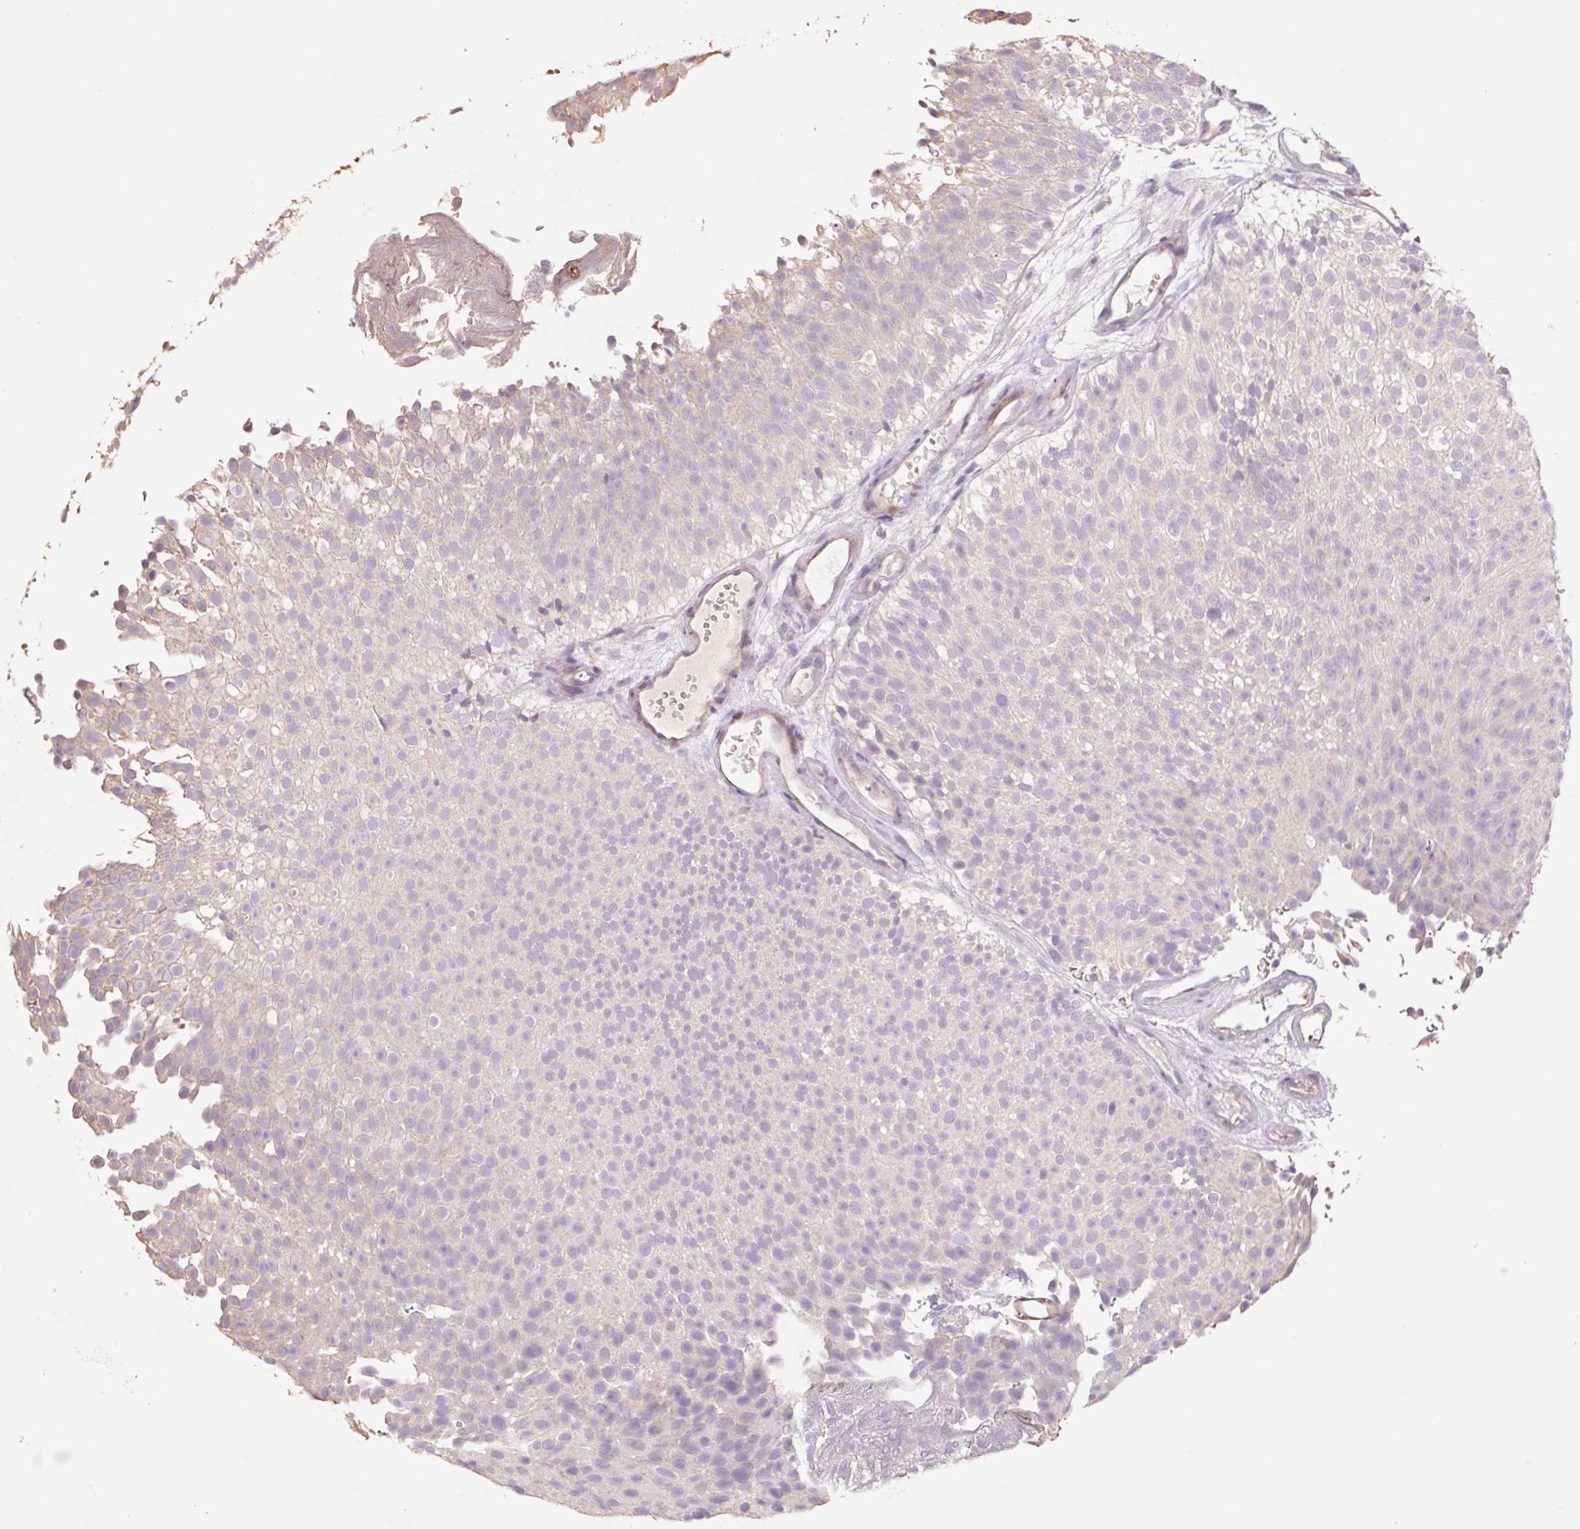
{"staining": {"intensity": "weak", "quantity": "<25%", "location": "cytoplasmic/membranous"}, "tissue": "urothelial cancer", "cell_type": "Tumor cells", "image_type": "cancer", "snomed": [{"axis": "morphology", "description": "Urothelial carcinoma, Low grade"}, {"axis": "topography", "description": "Urinary bladder"}], "caption": "High magnification brightfield microscopy of urothelial cancer stained with DAB (3,3'-diaminobenzidine) (brown) and counterstained with hematoxylin (blue): tumor cells show no significant positivity. (Brightfield microscopy of DAB (3,3'-diaminobenzidine) IHC at high magnification).", "gene": "GRM2", "patient": {"sex": "male", "age": 78}}